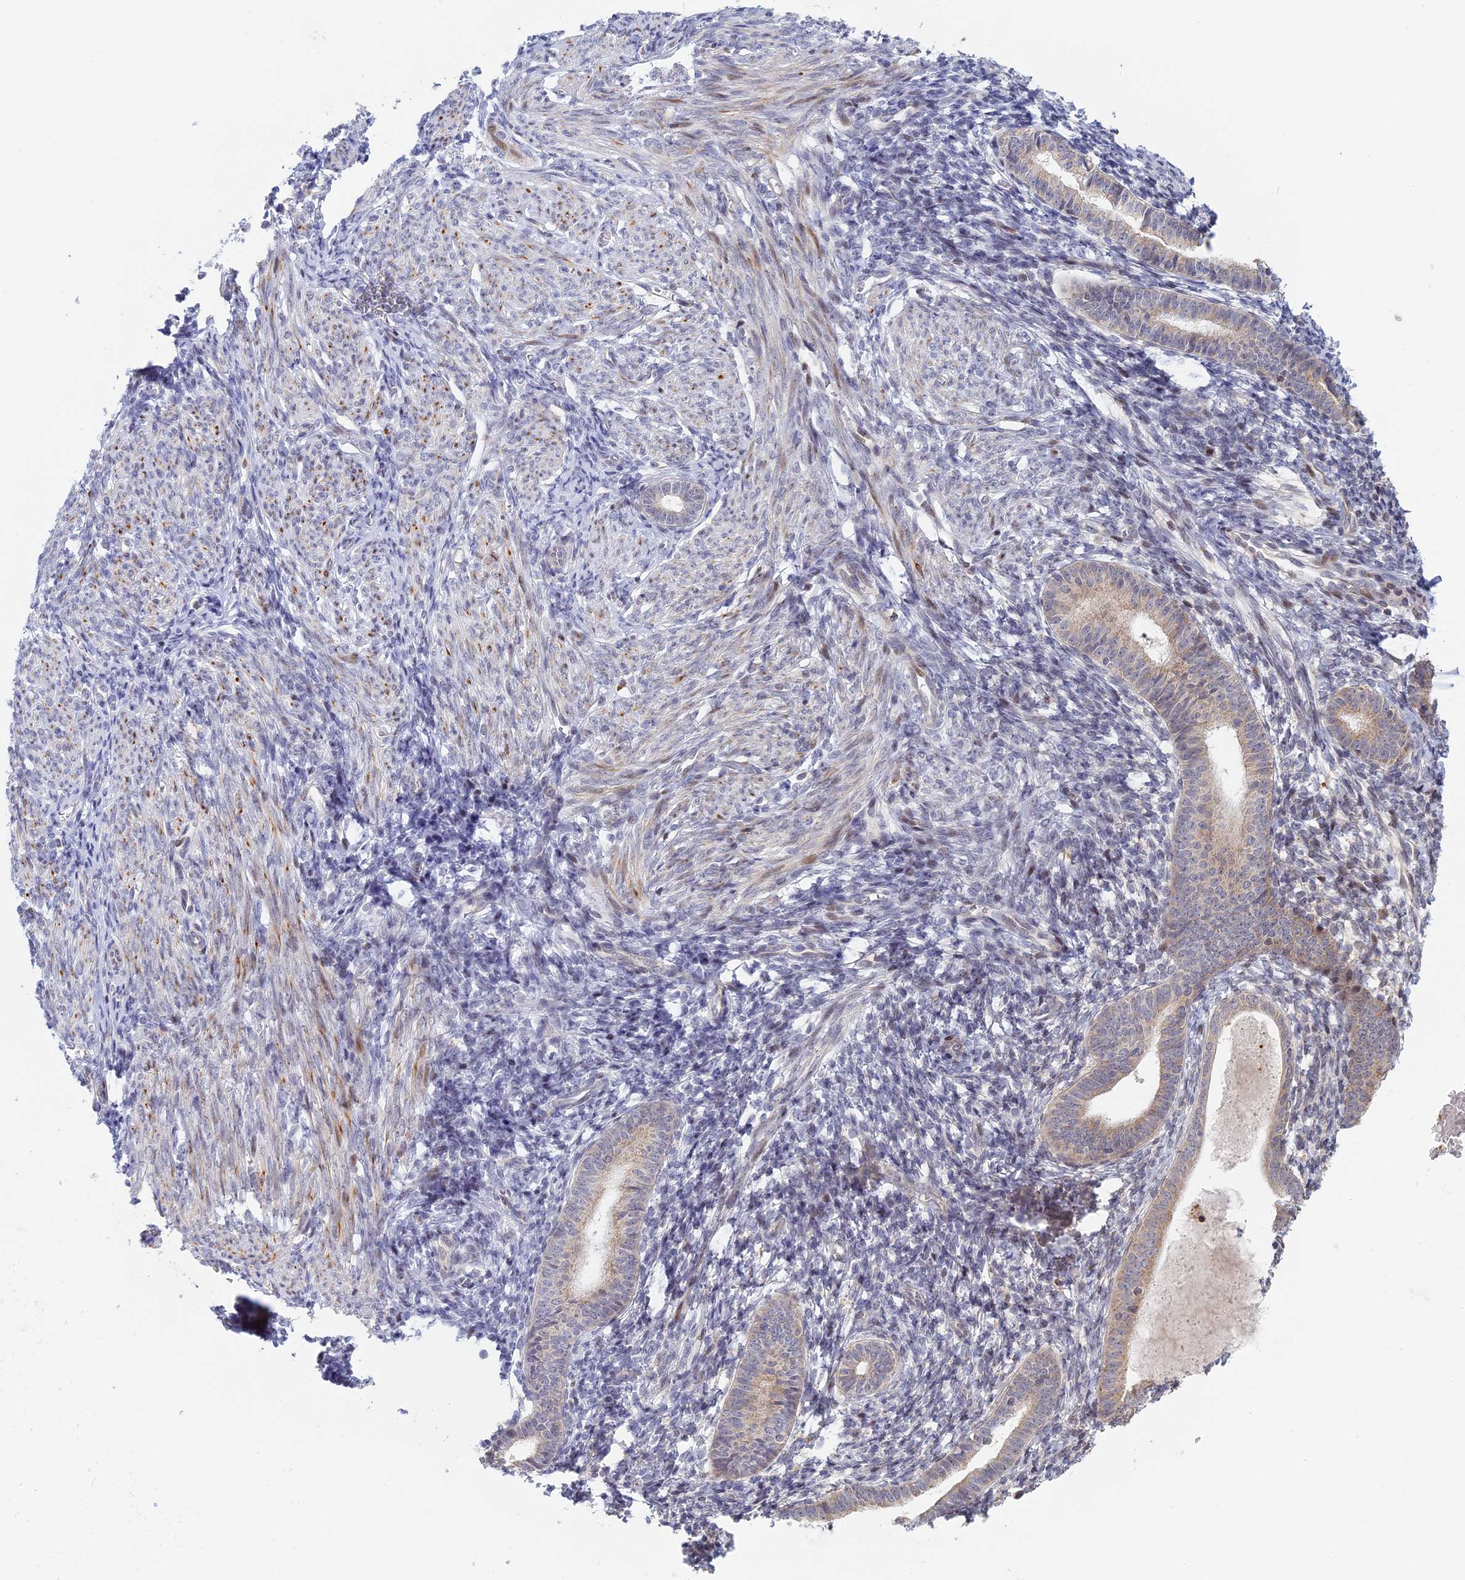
{"staining": {"intensity": "weak", "quantity": "<25%", "location": "cytoplasmic/membranous"}, "tissue": "endometrium", "cell_type": "Cells in endometrial stroma", "image_type": "normal", "snomed": [{"axis": "morphology", "description": "Normal tissue, NOS"}, {"axis": "morphology", "description": "Adenocarcinoma, NOS"}, {"axis": "topography", "description": "Endometrium"}], "caption": "Immunohistochemistry (IHC) photomicrograph of normal human endometrium stained for a protein (brown), which shows no expression in cells in endometrial stroma. (Stains: DAB immunohistochemistry with hematoxylin counter stain, Microscopy: brightfield microscopy at high magnification).", "gene": "GSKIP", "patient": {"sex": "female", "age": 57}}